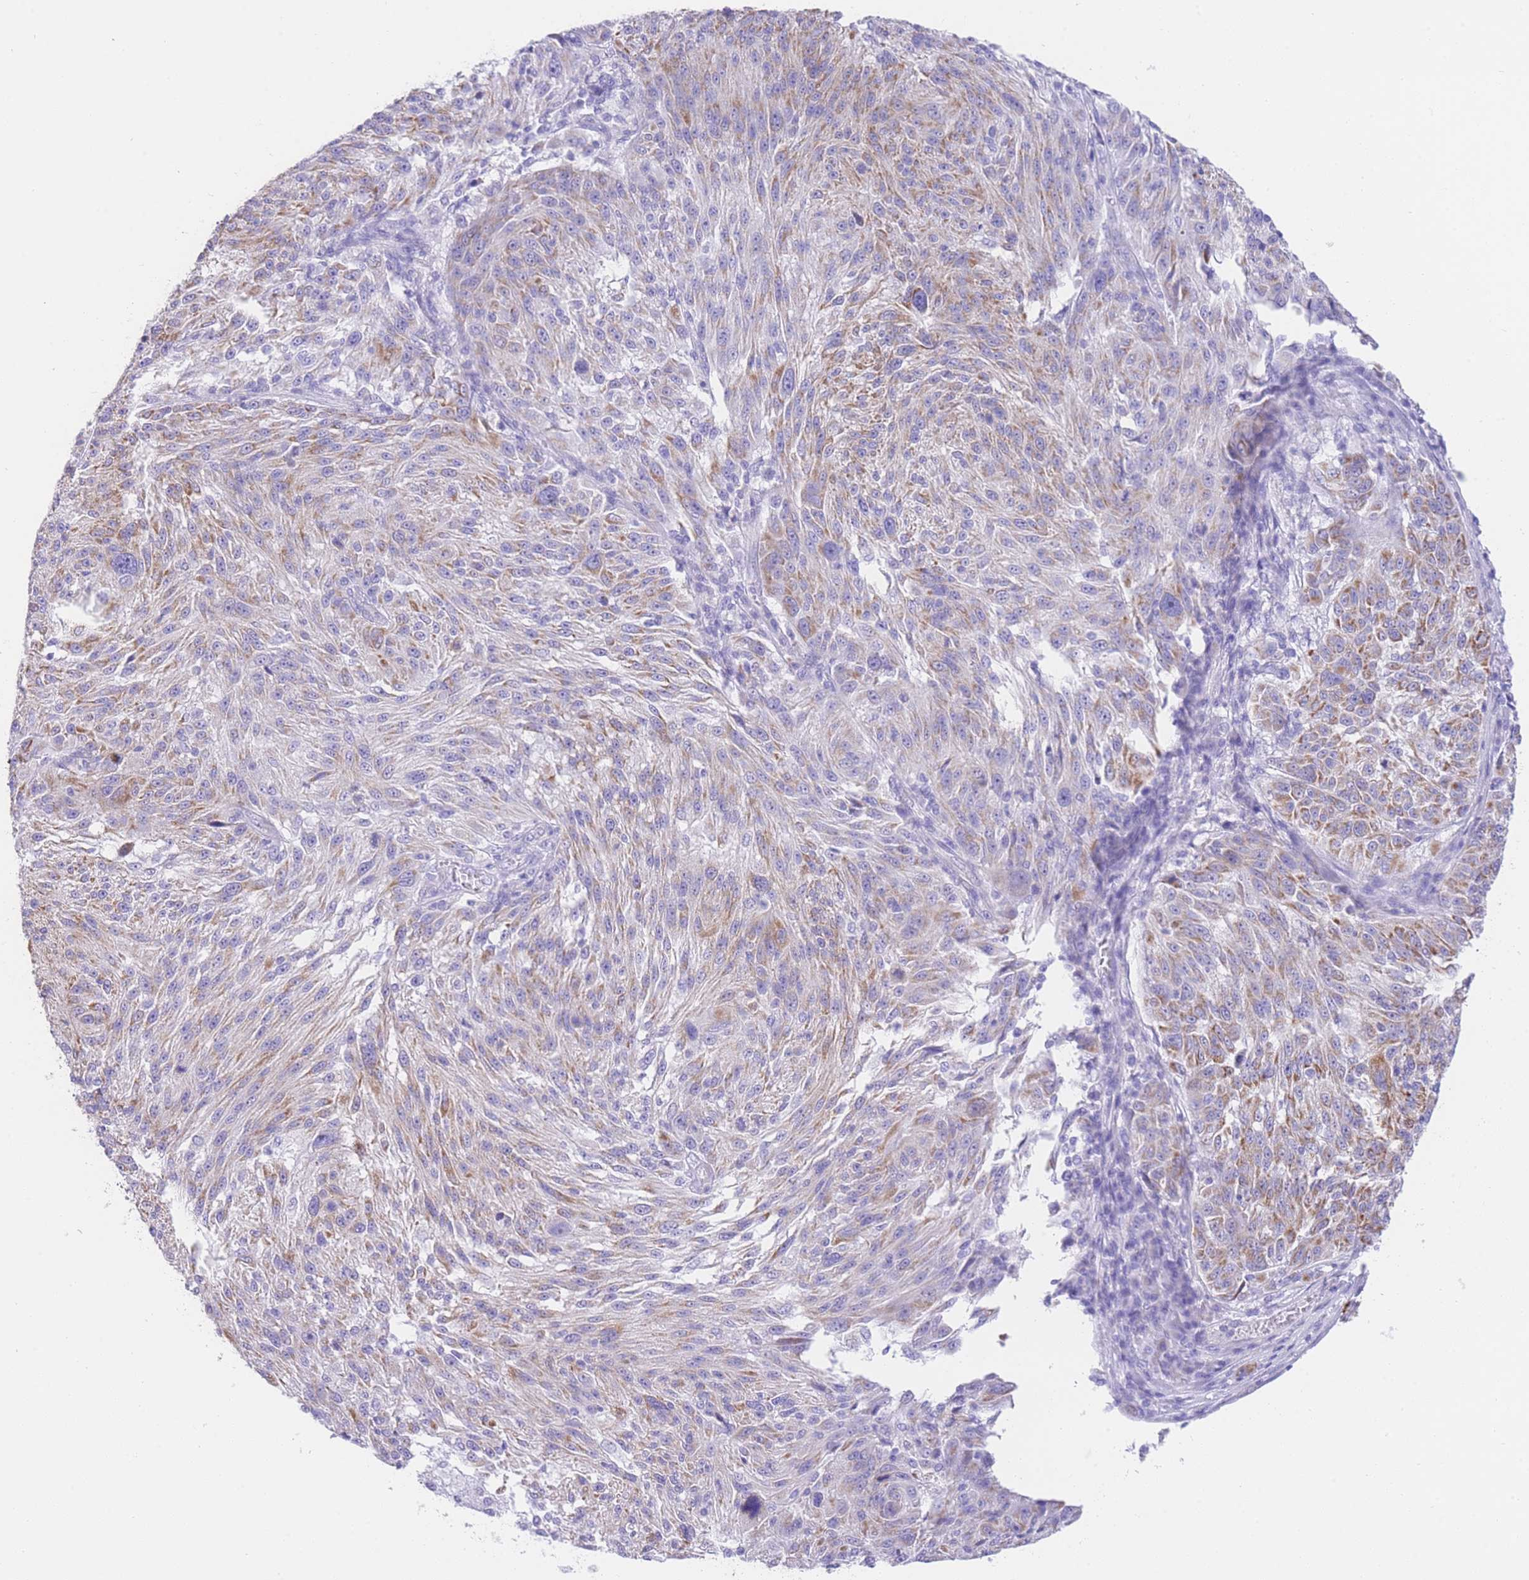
{"staining": {"intensity": "weak", "quantity": "25%-75%", "location": "cytoplasmic/membranous"}, "tissue": "melanoma", "cell_type": "Tumor cells", "image_type": "cancer", "snomed": [{"axis": "morphology", "description": "Malignant melanoma, NOS"}, {"axis": "topography", "description": "Skin"}], "caption": "Immunohistochemistry staining of melanoma, which exhibits low levels of weak cytoplasmic/membranous expression in approximately 25%-75% of tumor cells indicating weak cytoplasmic/membranous protein expression. The staining was performed using DAB (3,3'-diaminobenzidine) (brown) for protein detection and nuclei were counterstained in hematoxylin (blue).", "gene": "ACSM4", "patient": {"sex": "male", "age": 53}}